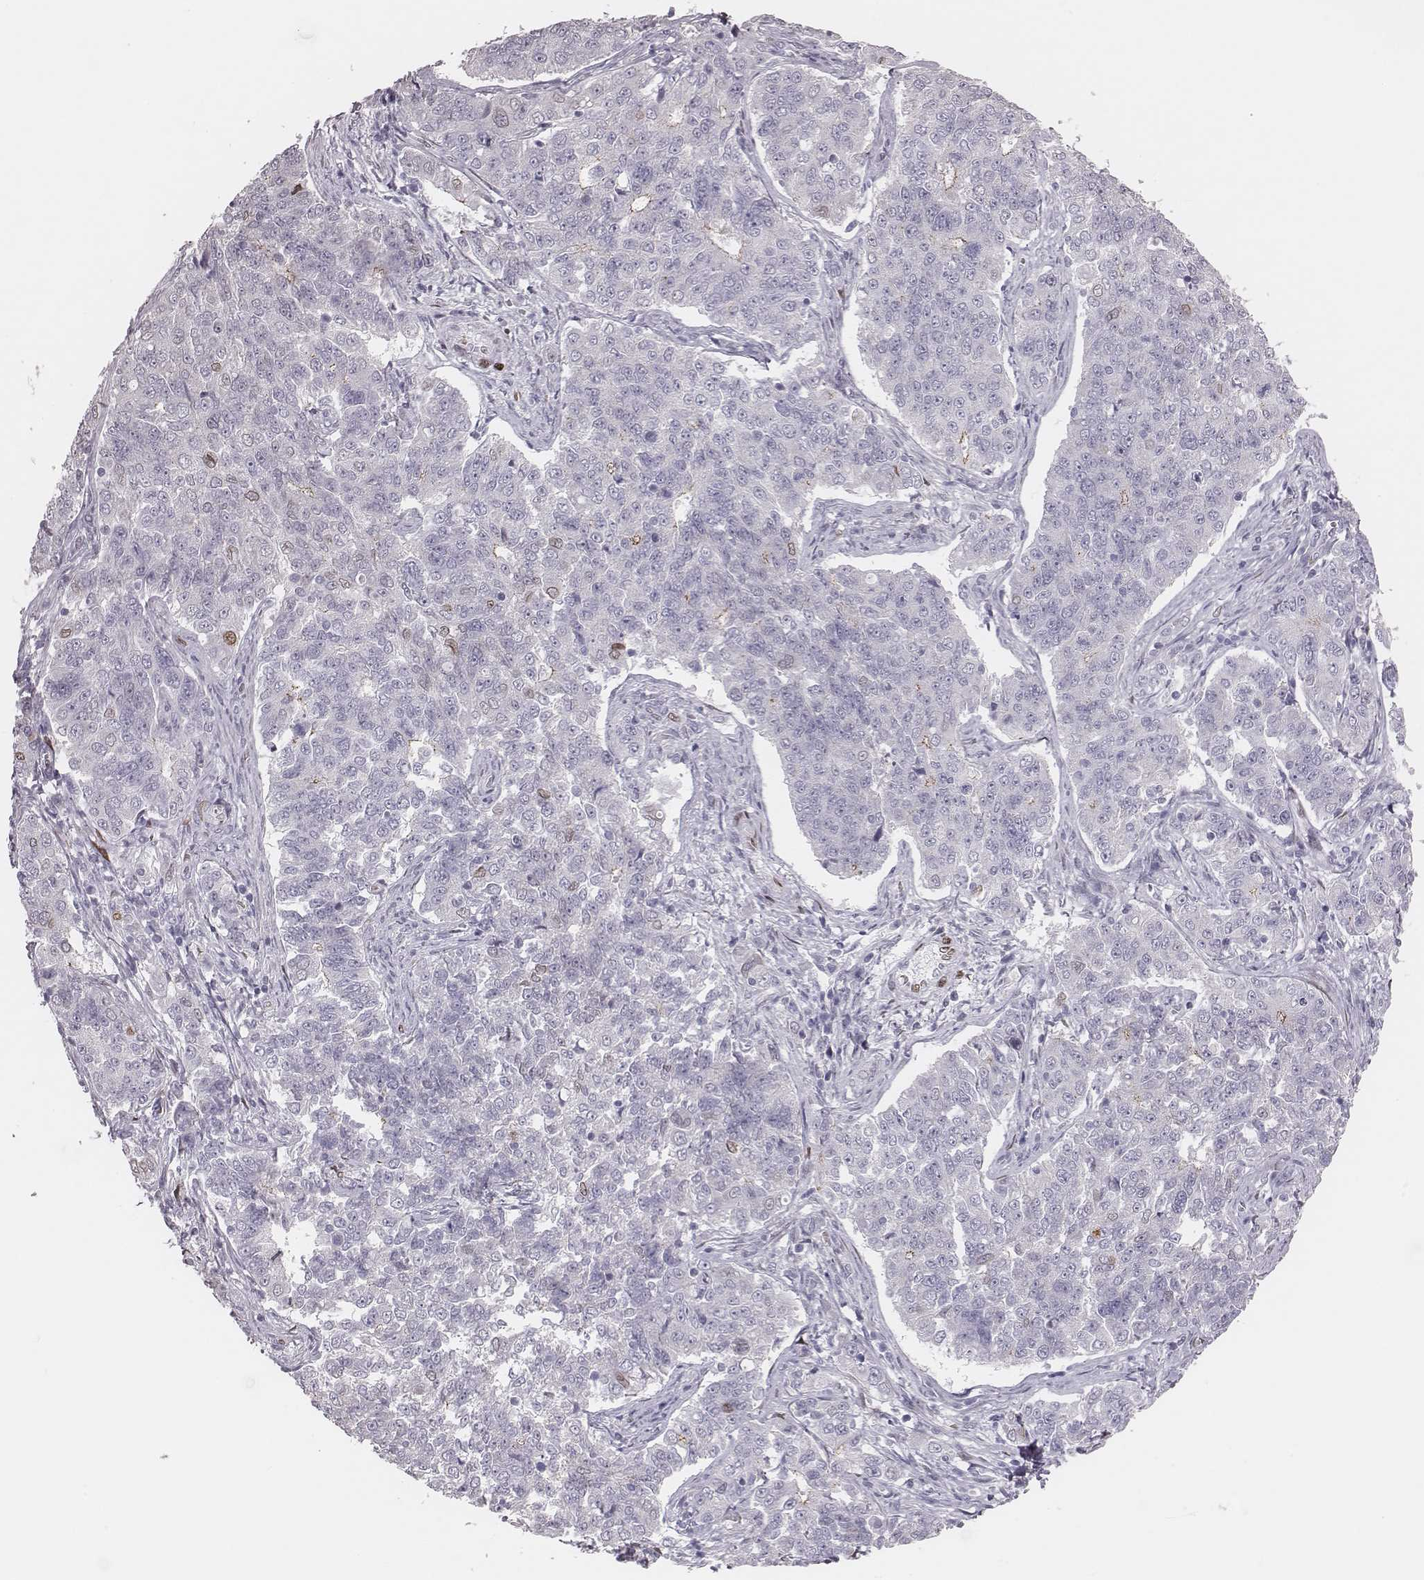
{"staining": {"intensity": "negative", "quantity": "none", "location": "none"}, "tissue": "endometrial cancer", "cell_type": "Tumor cells", "image_type": "cancer", "snomed": [{"axis": "morphology", "description": "Adenocarcinoma, NOS"}, {"axis": "topography", "description": "Endometrium"}], "caption": "The micrograph exhibits no staining of tumor cells in adenocarcinoma (endometrial).", "gene": "ADGRF4", "patient": {"sex": "female", "age": 43}}